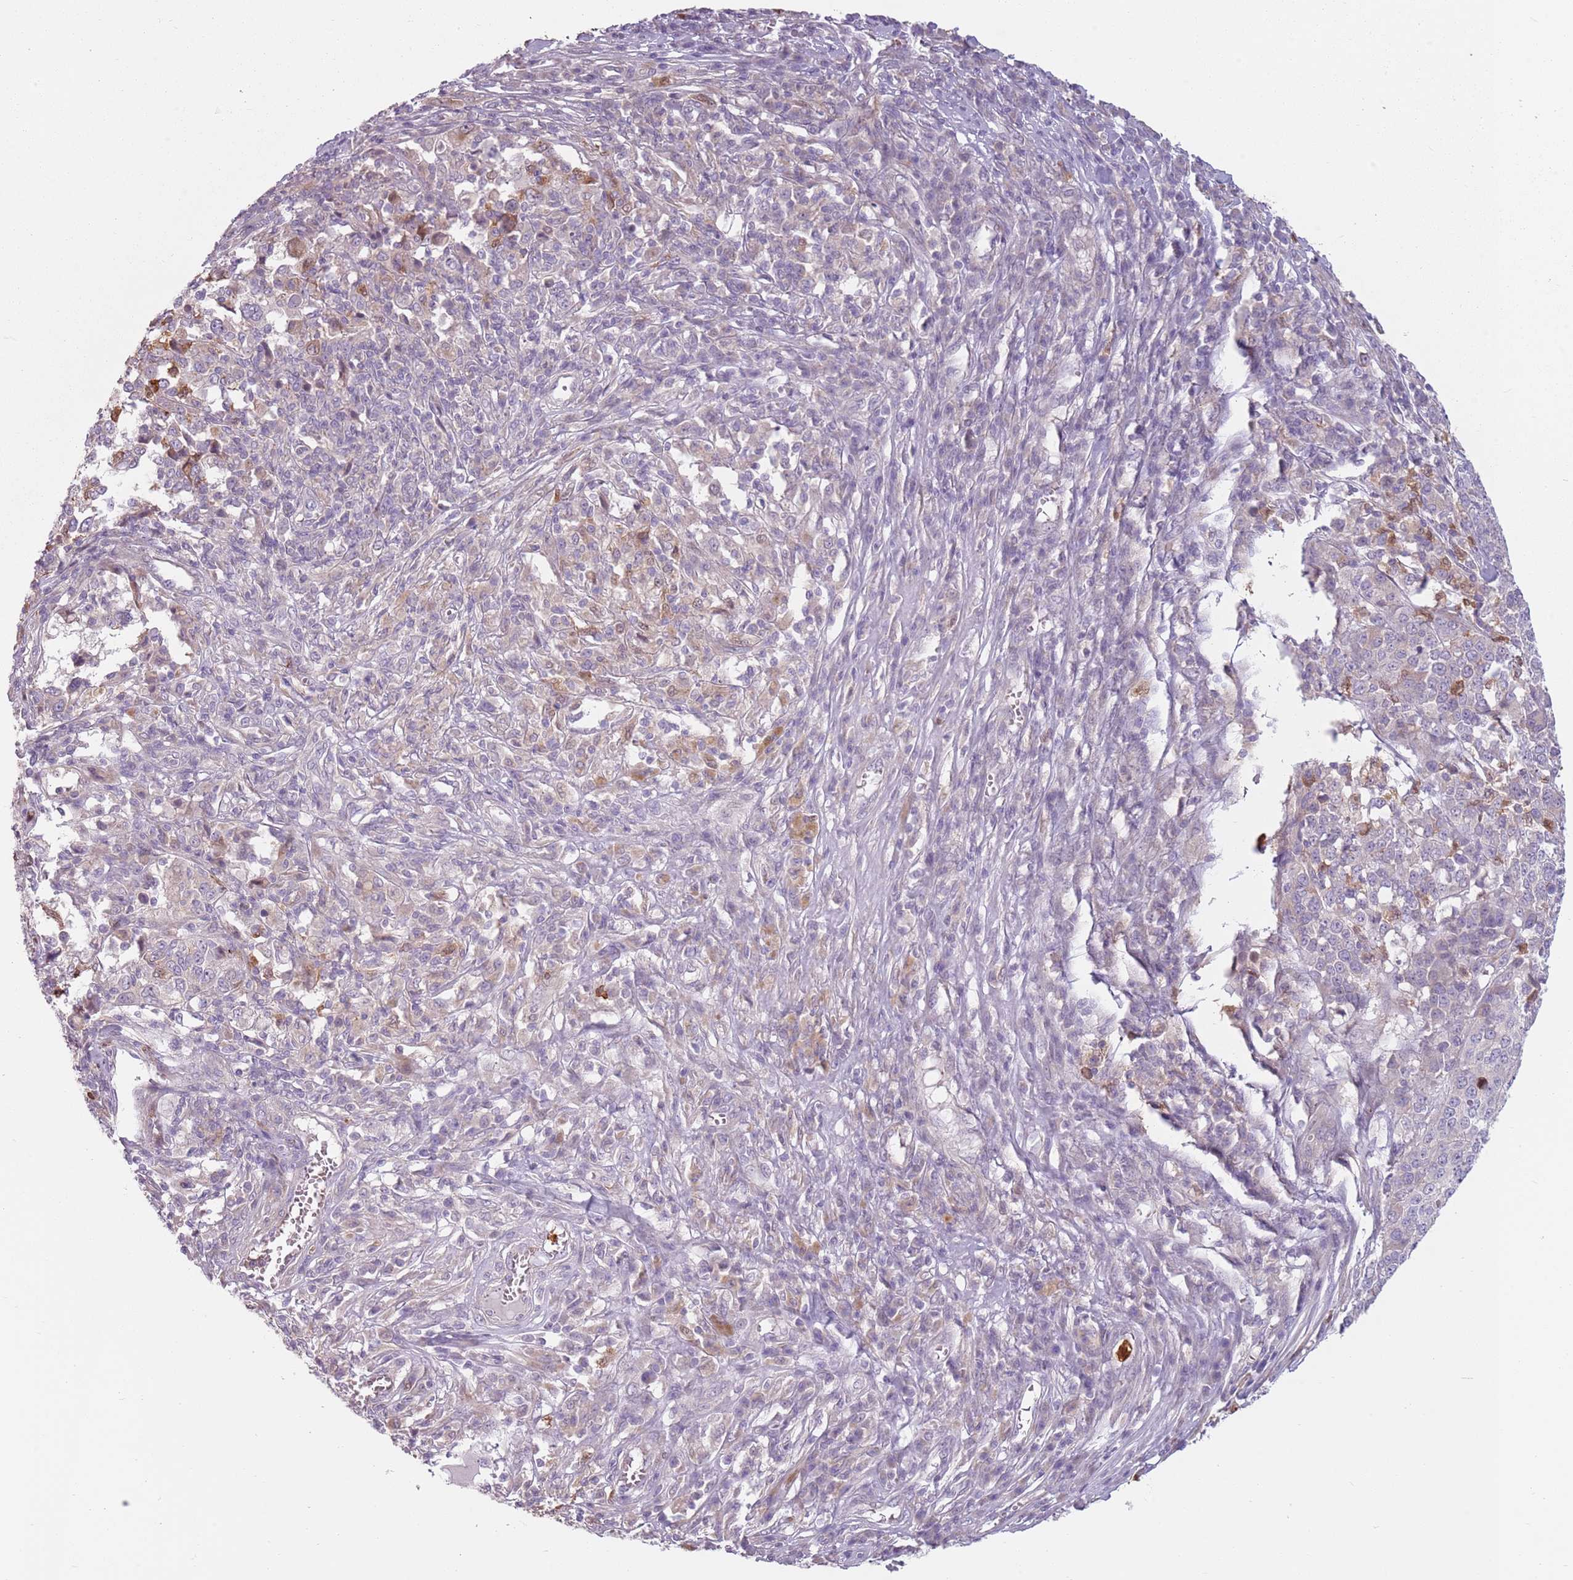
{"staining": {"intensity": "moderate", "quantity": "<25%", "location": "cytoplasmic/membranous"}, "tissue": "melanoma", "cell_type": "Tumor cells", "image_type": "cancer", "snomed": [{"axis": "morphology", "description": "Malignant melanoma, Metastatic site"}, {"axis": "topography", "description": "Lymph node"}], "caption": "Immunohistochemical staining of human malignant melanoma (metastatic site) shows low levels of moderate cytoplasmic/membranous positivity in approximately <25% of tumor cells.", "gene": "SPAG4", "patient": {"sex": "male", "age": 44}}